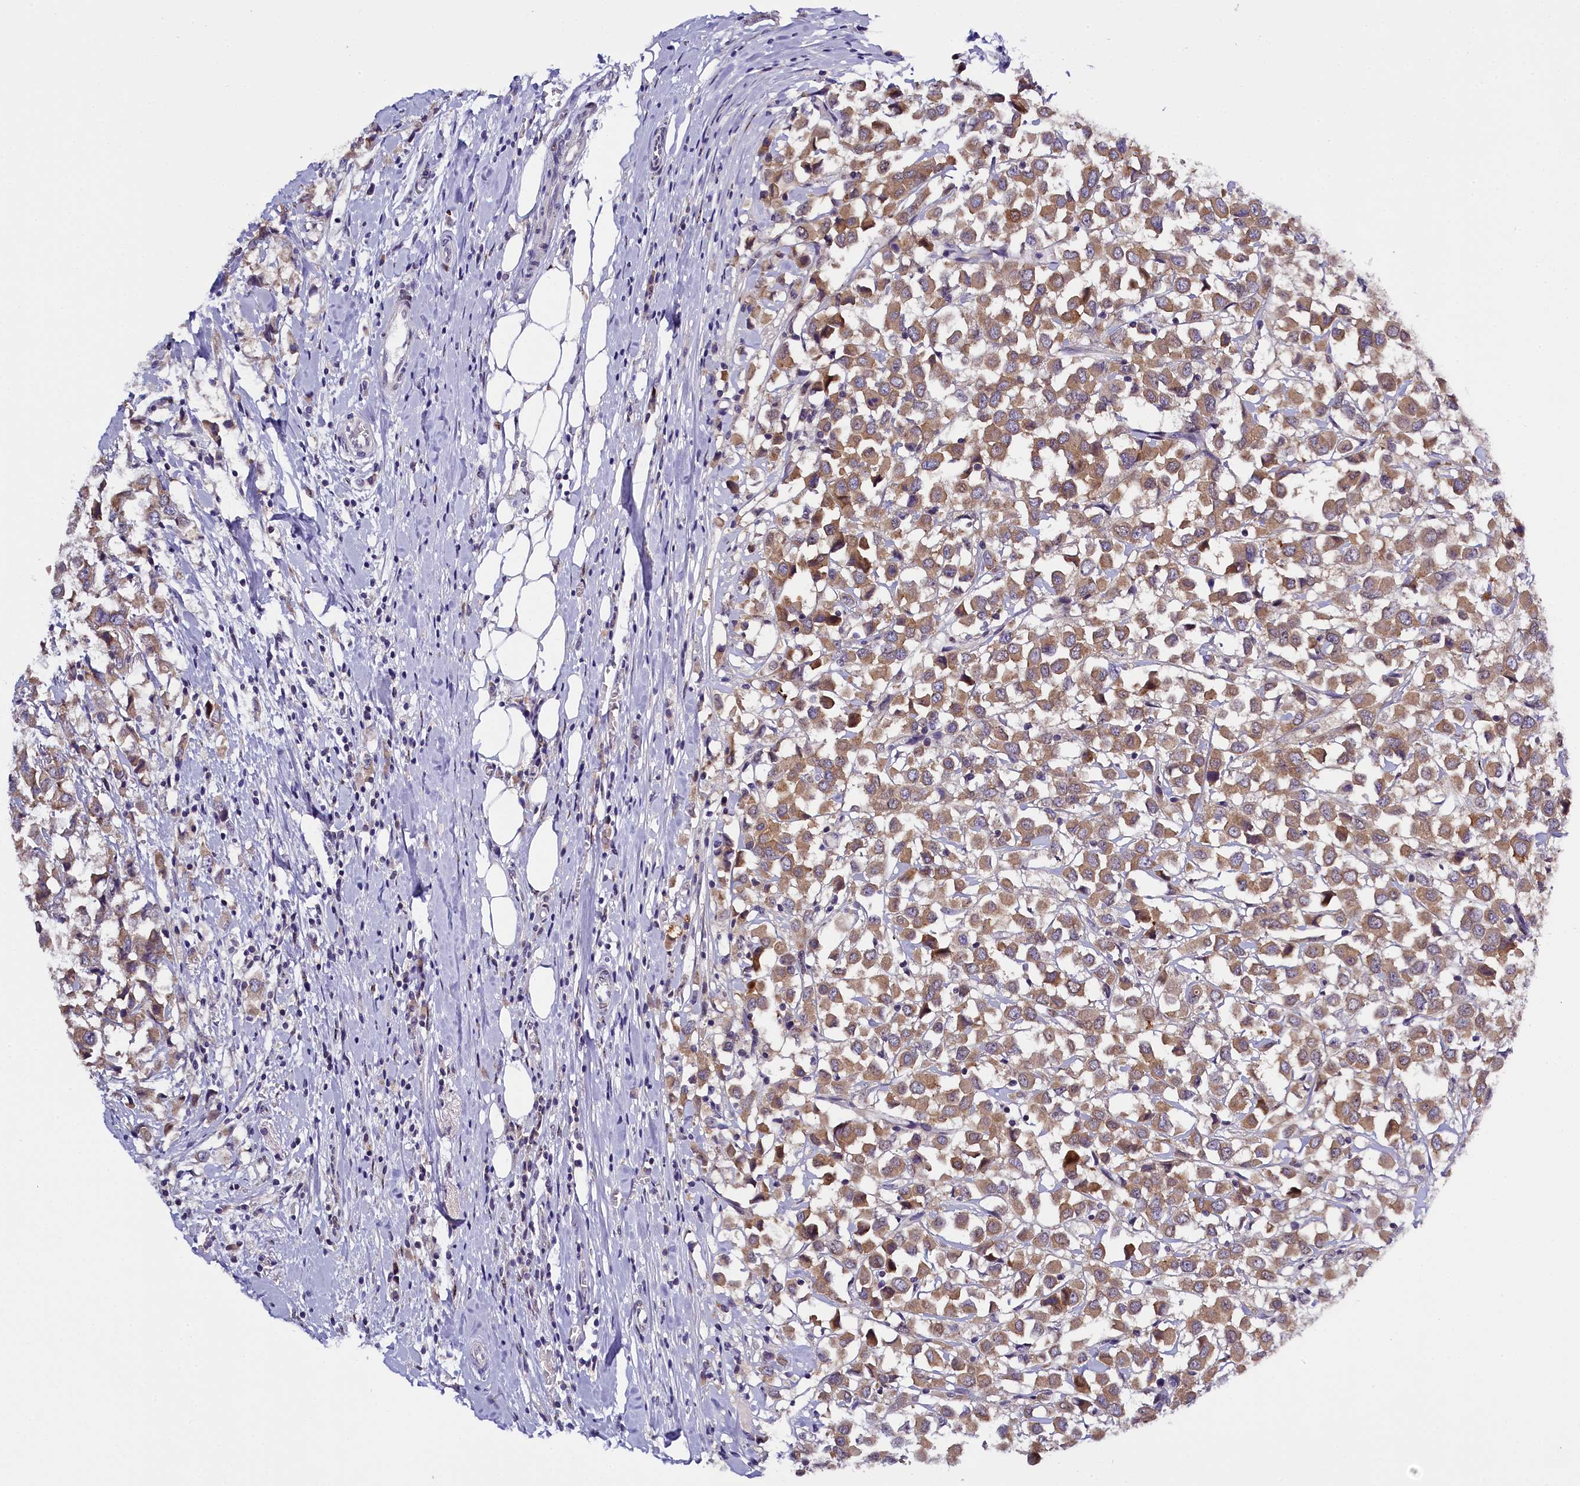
{"staining": {"intensity": "moderate", "quantity": ">75%", "location": "cytoplasmic/membranous"}, "tissue": "breast cancer", "cell_type": "Tumor cells", "image_type": "cancer", "snomed": [{"axis": "morphology", "description": "Duct carcinoma"}, {"axis": "topography", "description": "Breast"}], "caption": "Immunohistochemical staining of breast cancer shows medium levels of moderate cytoplasmic/membranous staining in about >75% of tumor cells. Using DAB (3,3'-diaminobenzidine) (brown) and hematoxylin (blue) stains, captured at high magnification using brightfield microscopy.", "gene": "ENKD1", "patient": {"sex": "female", "age": 61}}